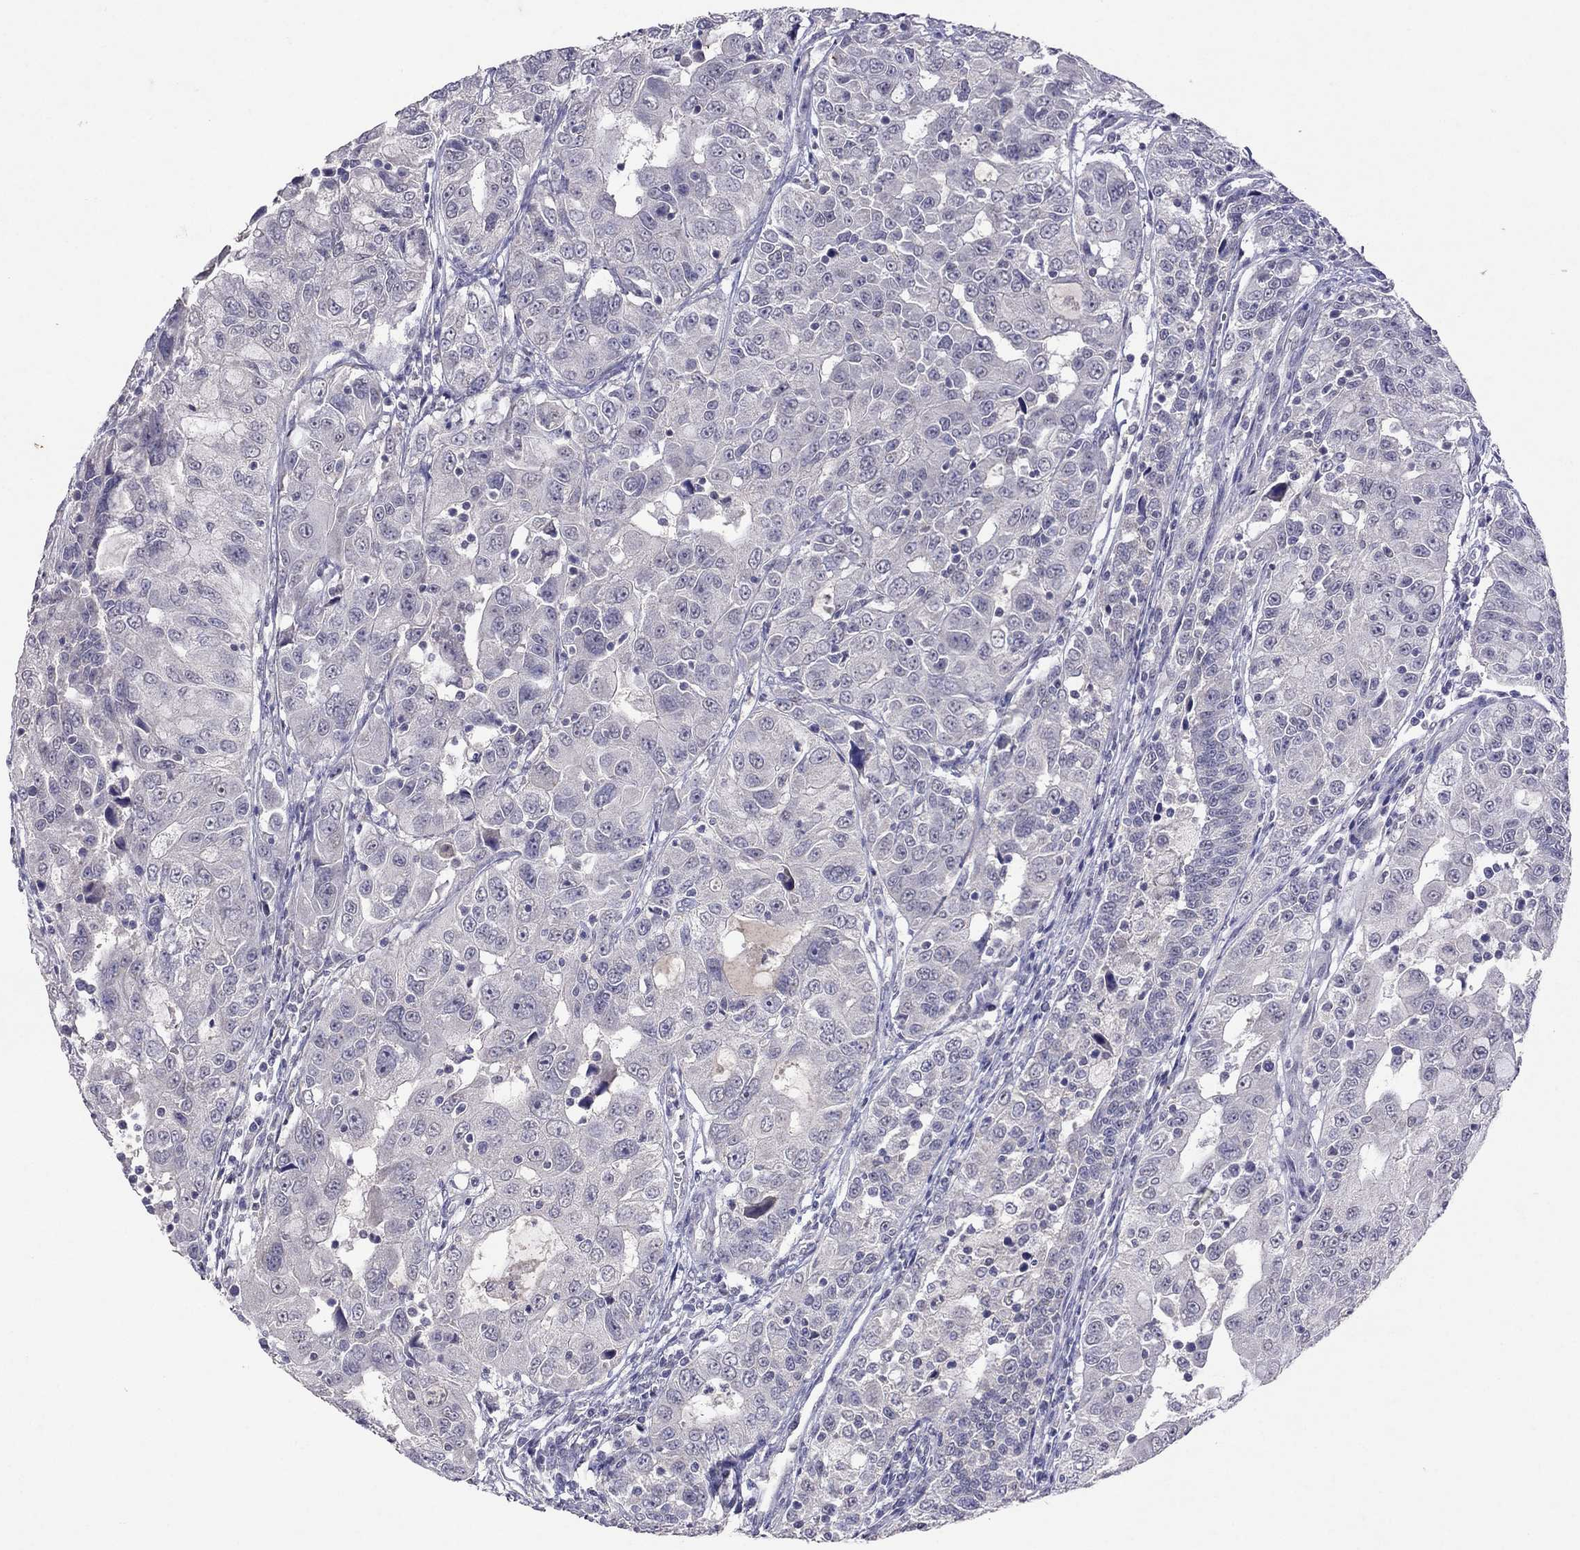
{"staining": {"intensity": "negative", "quantity": "none", "location": "none"}, "tissue": "urothelial cancer", "cell_type": "Tumor cells", "image_type": "cancer", "snomed": [{"axis": "morphology", "description": "Urothelial carcinoma, NOS"}, {"axis": "morphology", "description": "Urothelial carcinoma, High grade"}, {"axis": "topography", "description": "Urinary bladder"}], "caption": "Protein analysis of transitional cell carcinoma demonstrates no significant staining in tumor cells.", "gene": "FST", "patient": {"sex": "female", "age": 73}}